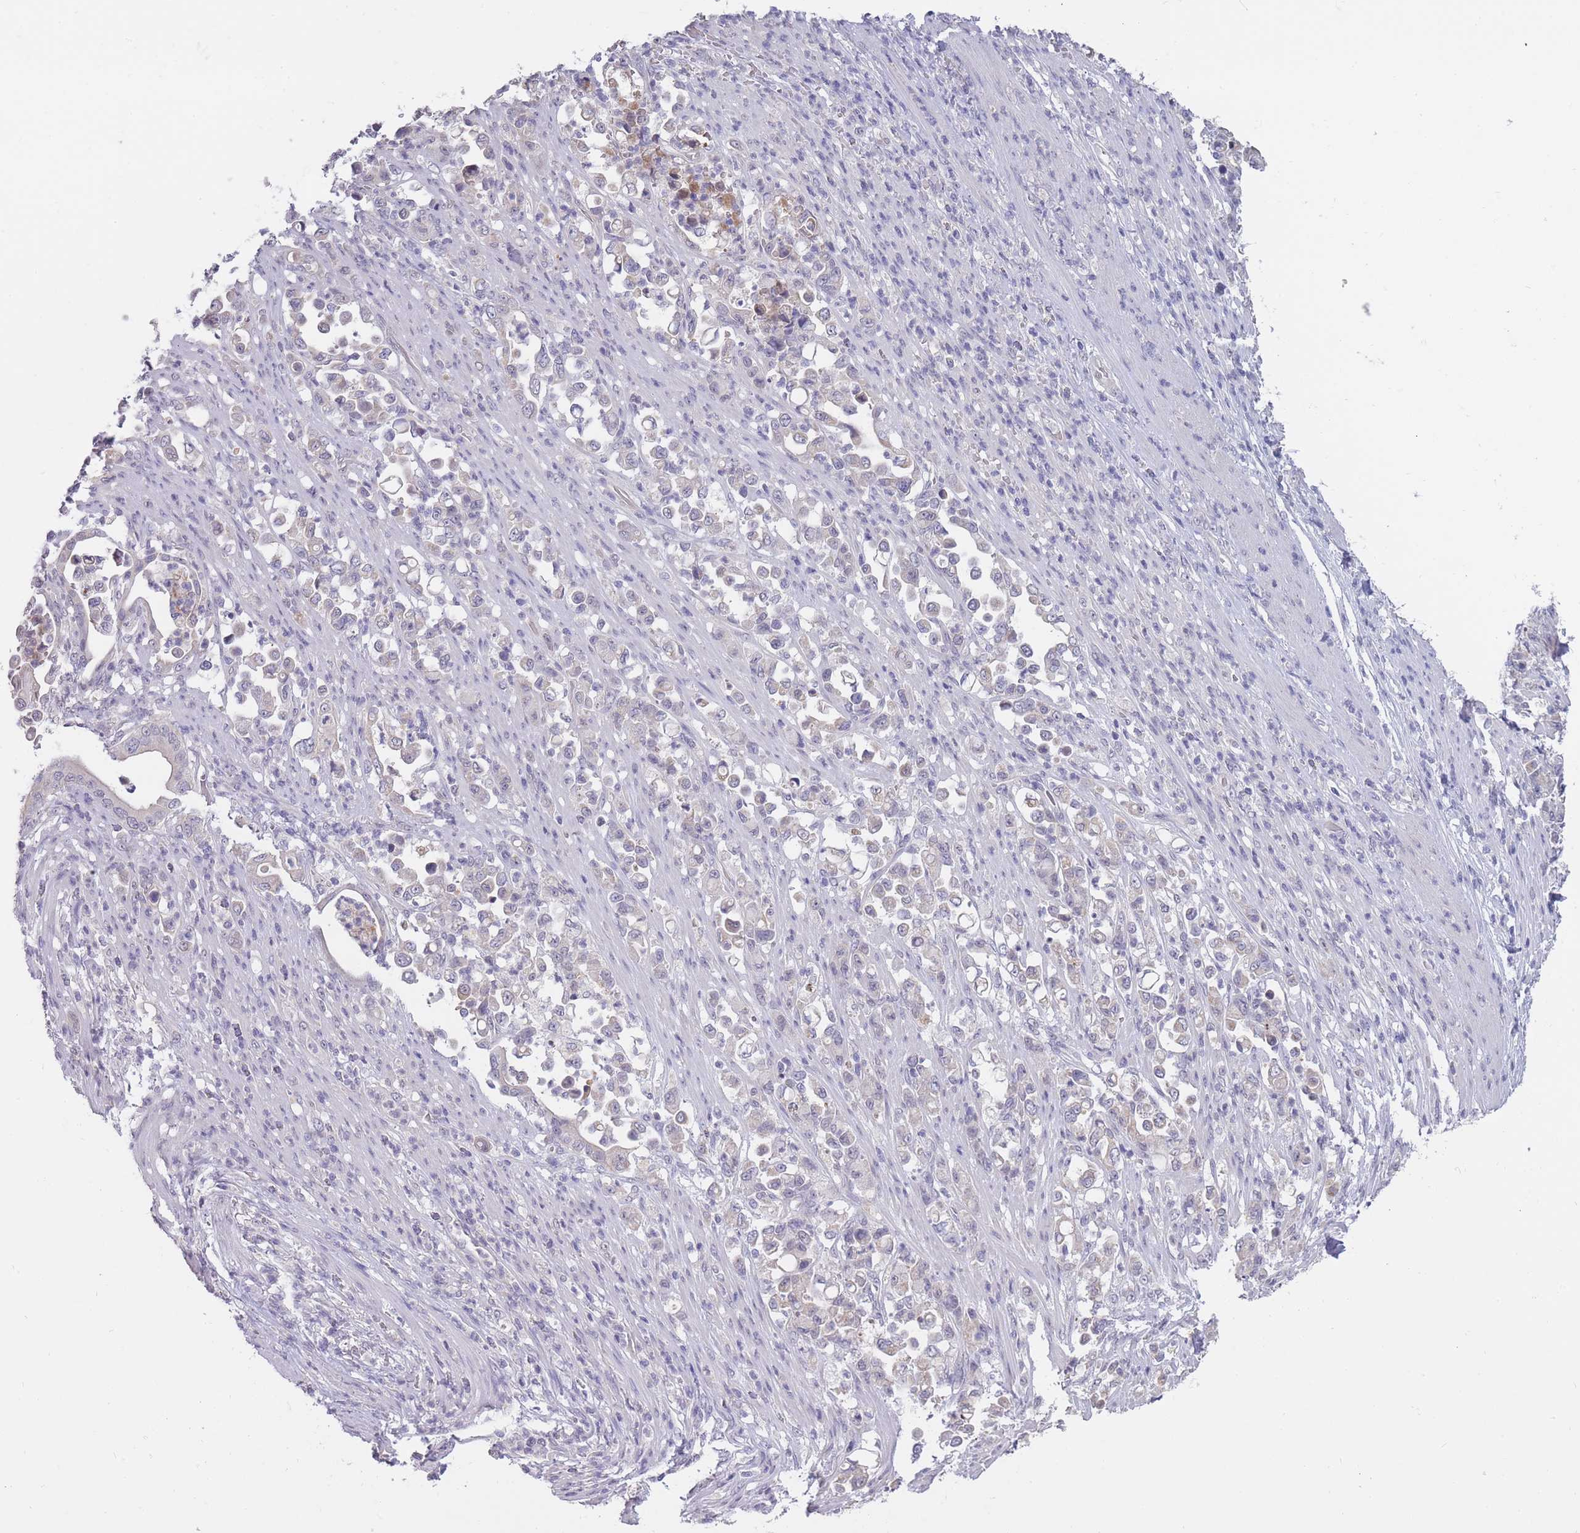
{"staining": {"intensity": "negative", "quantity": "none", "location": "none"}, "tissue": "stomach cancer", "cell_type": "Tumor cells", "image_type": "cancer", "snomed": [{"axis": "morphology", "description": "Normal tissue, NOS"}, {"axis": "morphology", "description": "Adenocarcinoma, NOS"}, {"axis": "topography", "description": "Stomach"}], "caption": "A photomicrograph of human adenocarcinoma (stomach) is negative for staining in tumor cells. Brightfield microscopy of IHC stained with DAB (3,3'-diaminobenzidine) (brown) and hematoxylin (blue), captured at high magnification.", "gene": "GOLGA6L25", "patient": {"sex": "female", "age": 79}}